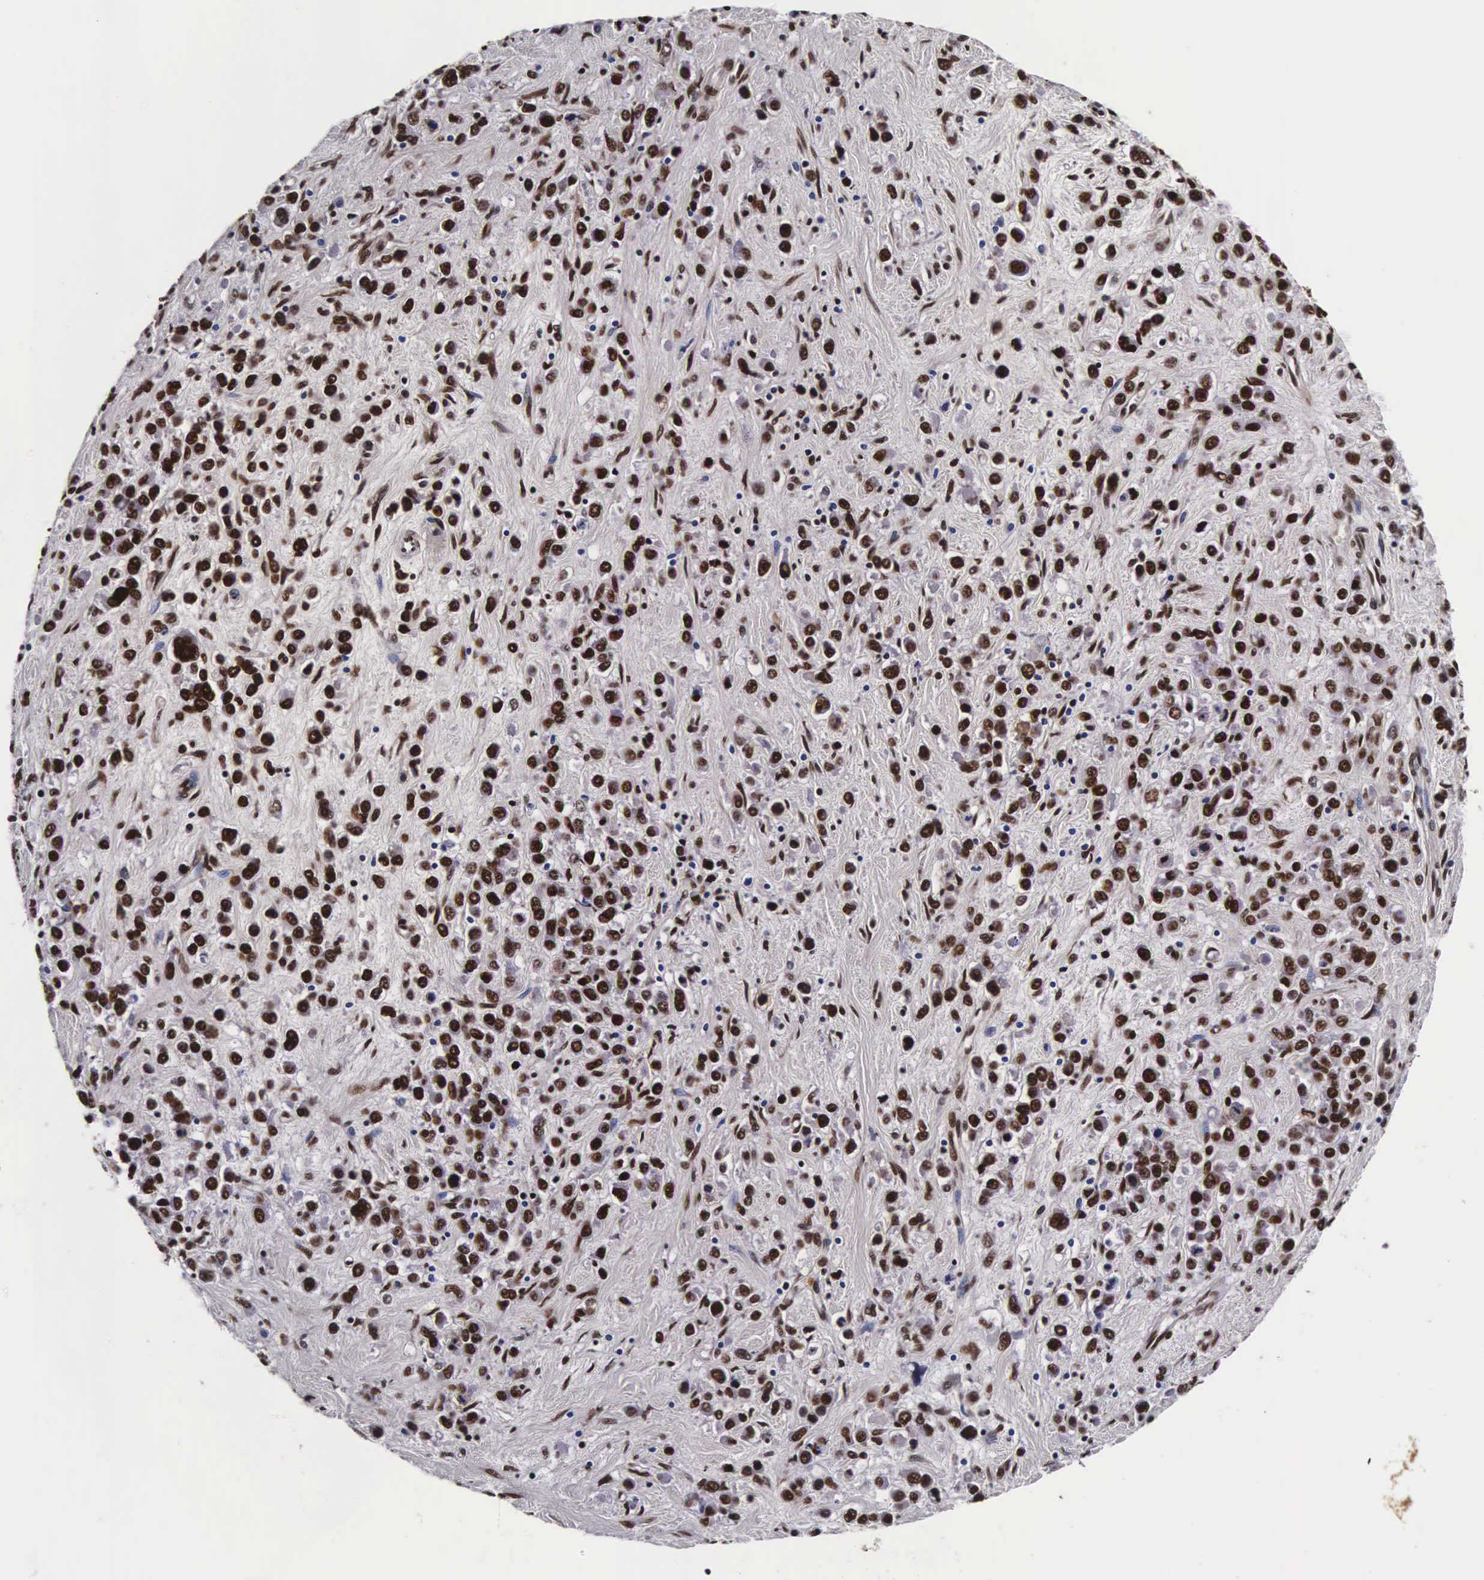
{"staining": {"intensity": "strong", "quantity": ">75%", "location": "nuclear"}, "tissue": "stomach cancer", "cell_type": "Tumor cells", "image_type": "cancer", "snomed": [{"axis": "morphology", "description": "Adenocarcinoma, NOS"}, {"axis": "topography", "description": "Stomach, upper"}], "caption": "Stomach adenocarcinoma stained for a protein demonstrates strong nuclear positivity in tumor cells. Immunohistochemistry (ihc) stains the protein in brown and the nuclei are stained blue.", "gene": "PABPN1", "patient": {"sex": "male", "age": 76}}